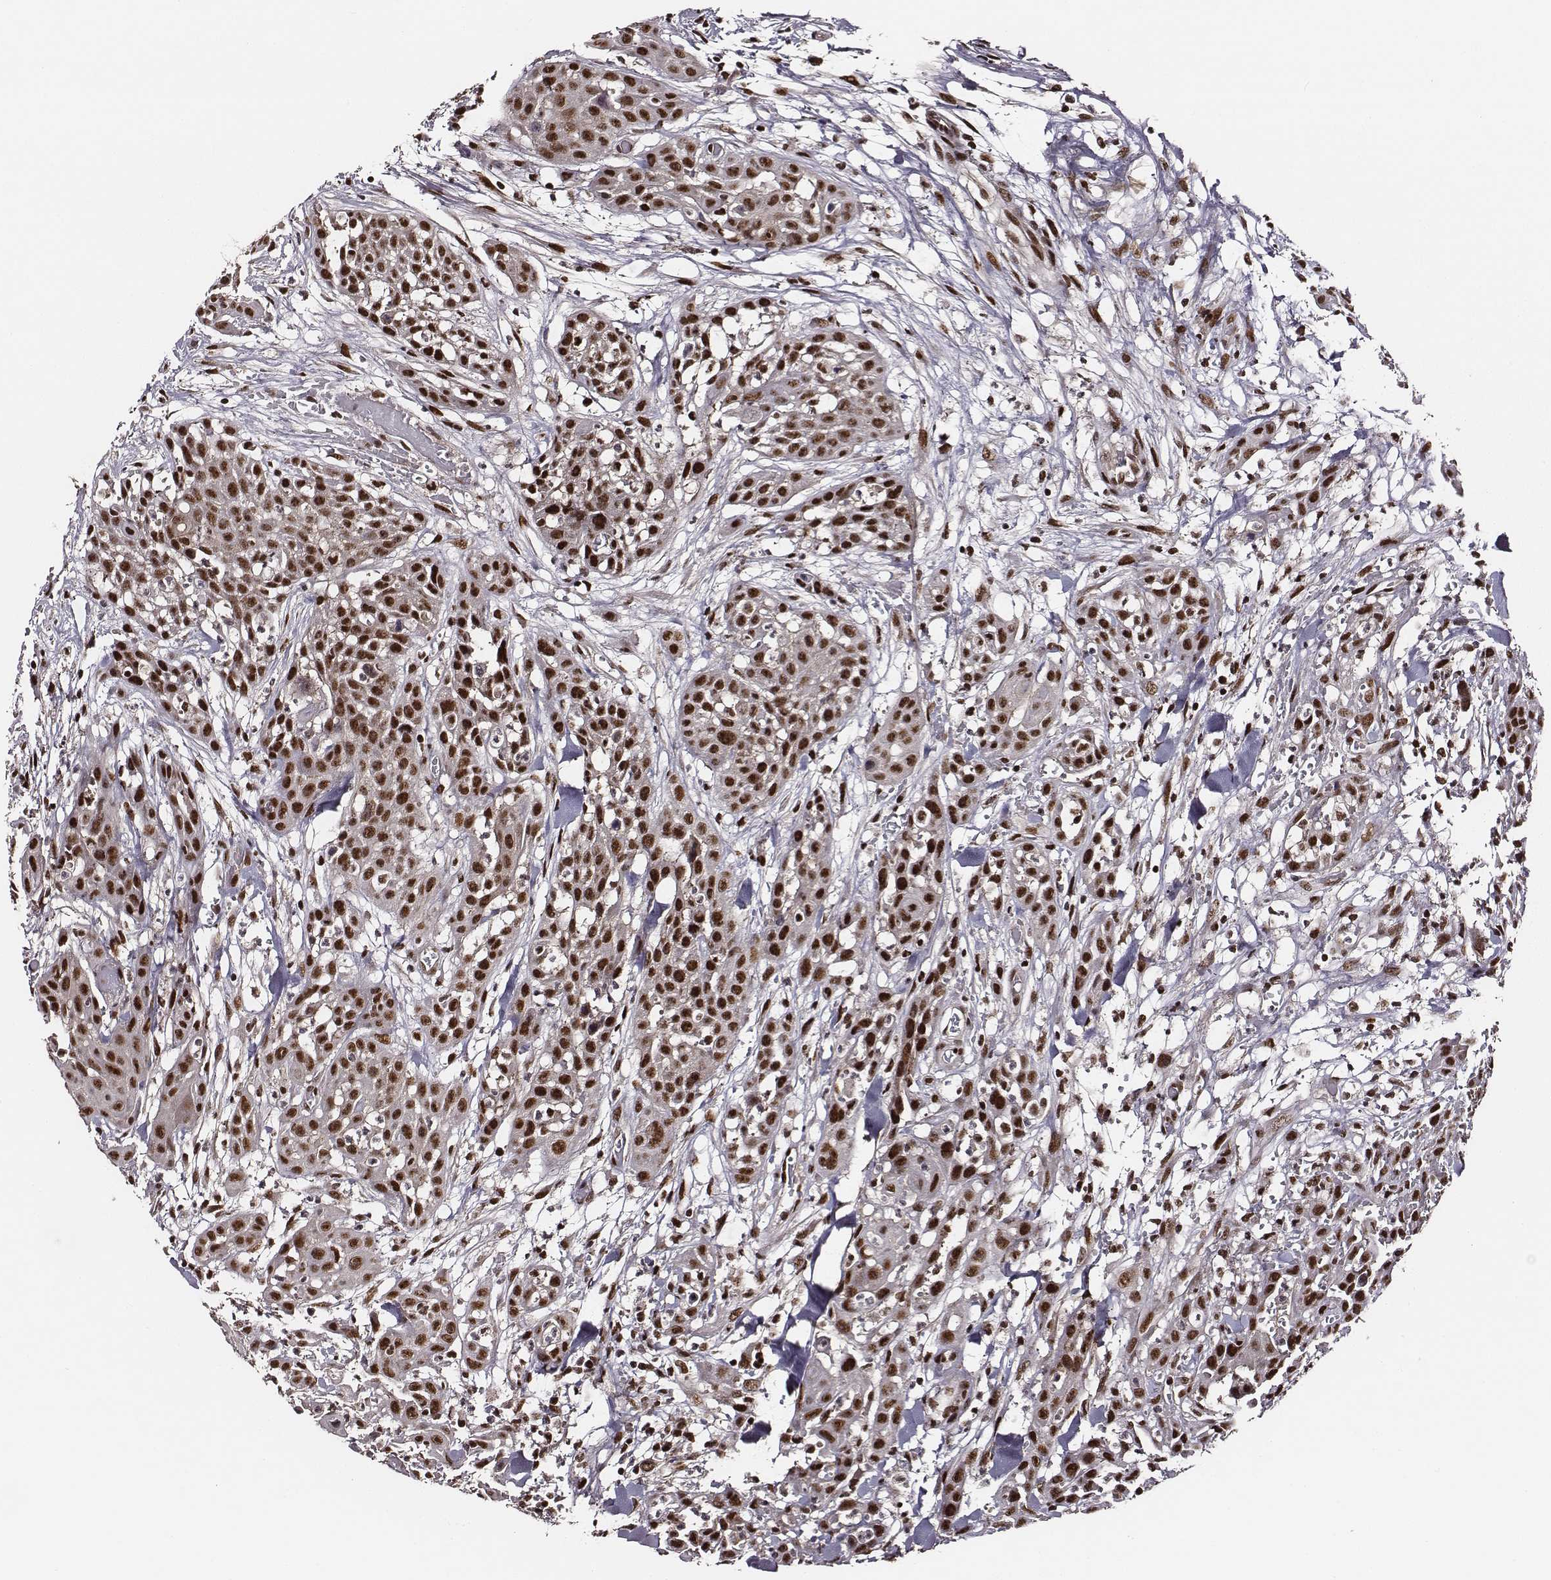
{"staining": {"intensity": "strong", "quantity": ">75%", "location": "nuclear"}, "tissue": "head and neck cancer", "cell_type": "Tumor cells", "image_type": "cancer", "snomed": [{"axis": "morphology", "description": "Squamous cell carcinoma, NOS"}, {"axis": "topography", "description": "Oral tissue"}, {"axis": "topography", "description": "Head-Neck"}], "caption": "Immunohistochemistry (IHC) of human squamous cell carcinoma (head and neck) shows high levels of strong nuclear staining in approximately >75% of tumor cells.", "gene": "PPARA", "patient": {"sex": "male", "age": 81}}